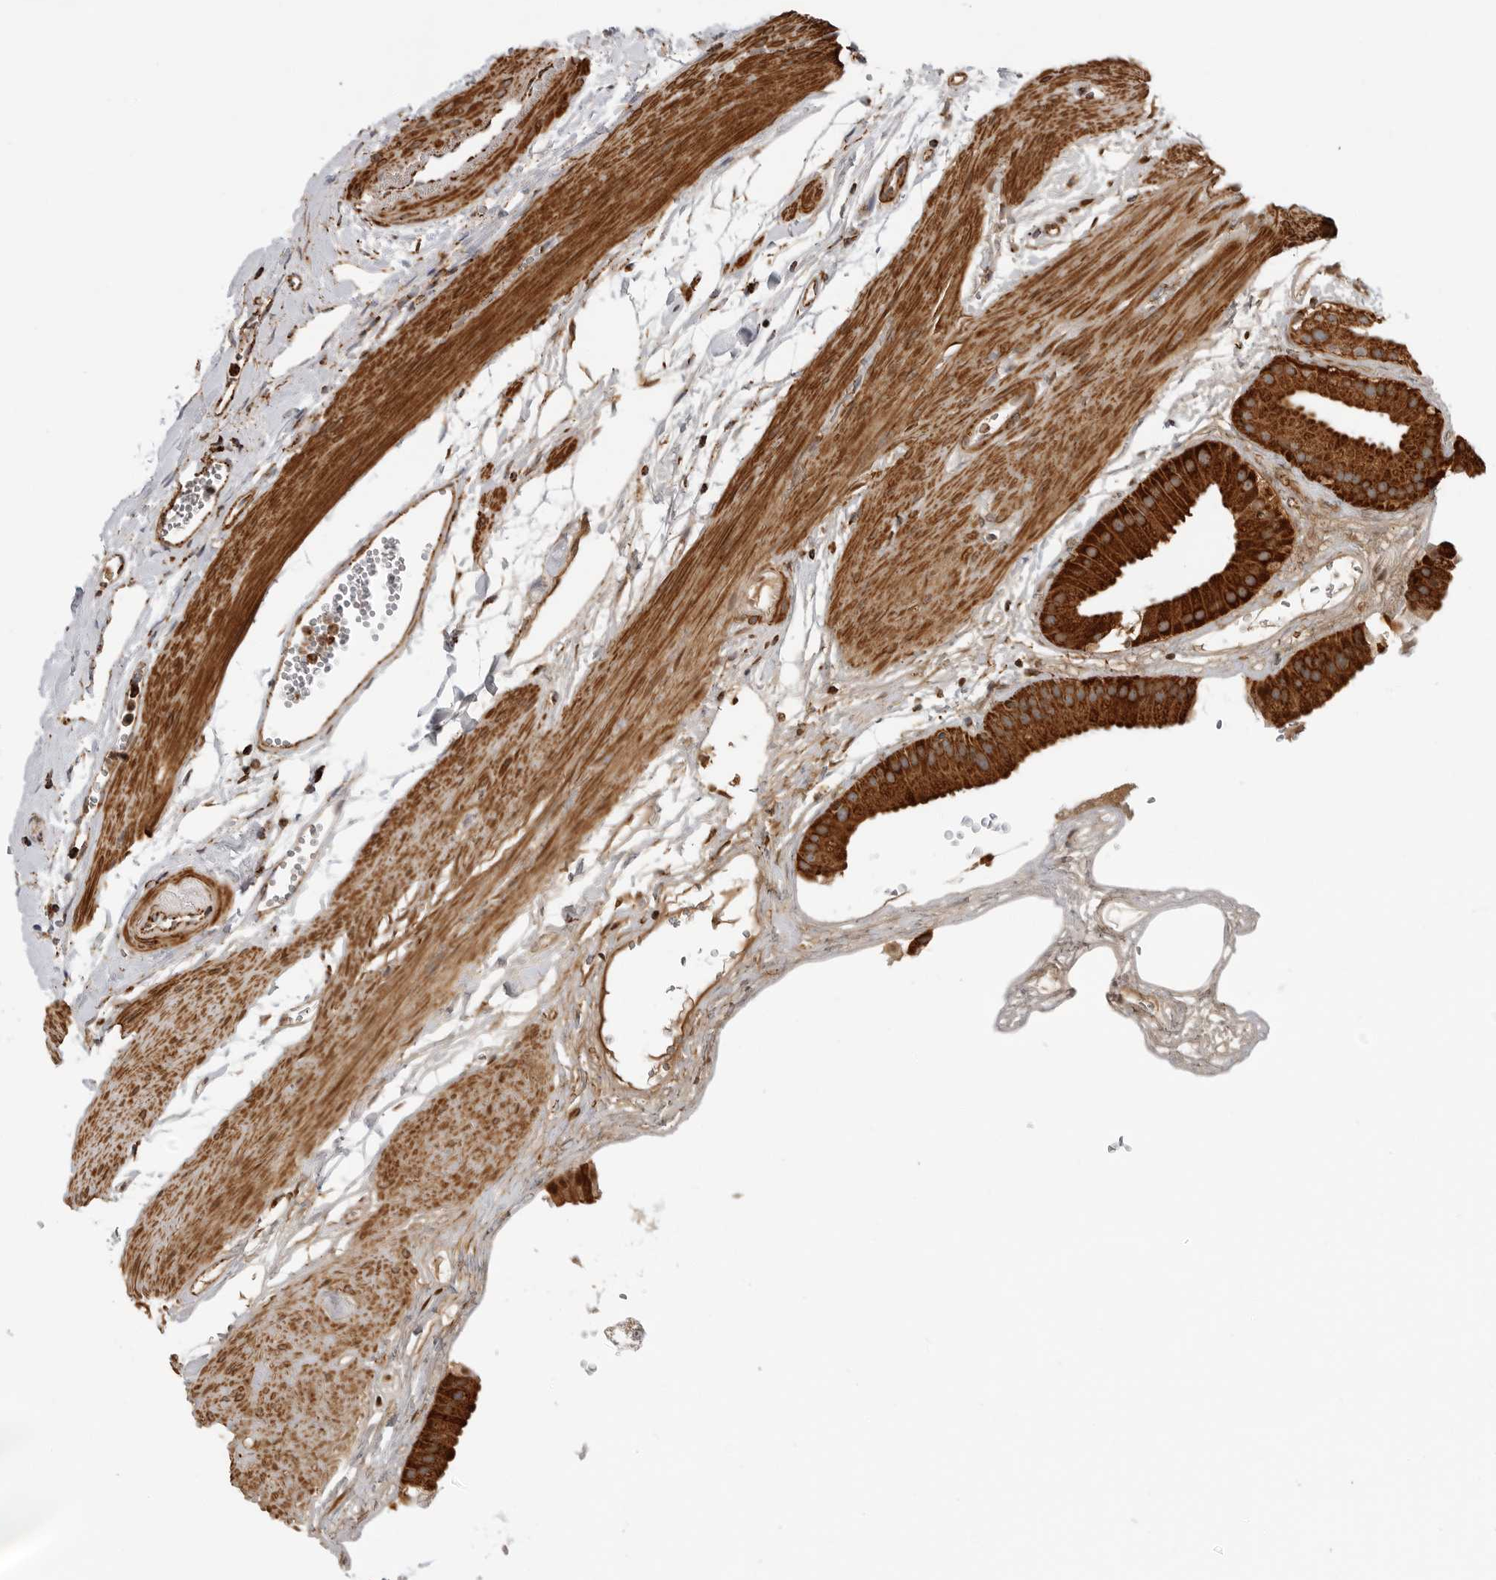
{"staining": {"intensity": "strong", "quantity": ">75%", "location": "cytoplasmic/membranous"}, "tissue": "gallbladder", "cell_type": "Glandular cells", "image_type": "normal", "snomed": [{"axis": "morphology", "description": "Normal tissue, NOS"}, {"axis": "topography", "description": "Gallbladder"}], "caption": "Gallbladder stained with immunohistochemistry shows strong cytoplasmic/membranous expression in approximately >75% of glandular cells.", "gene": "BMP2K", "patient": {"sex": "female", "age": 64}}